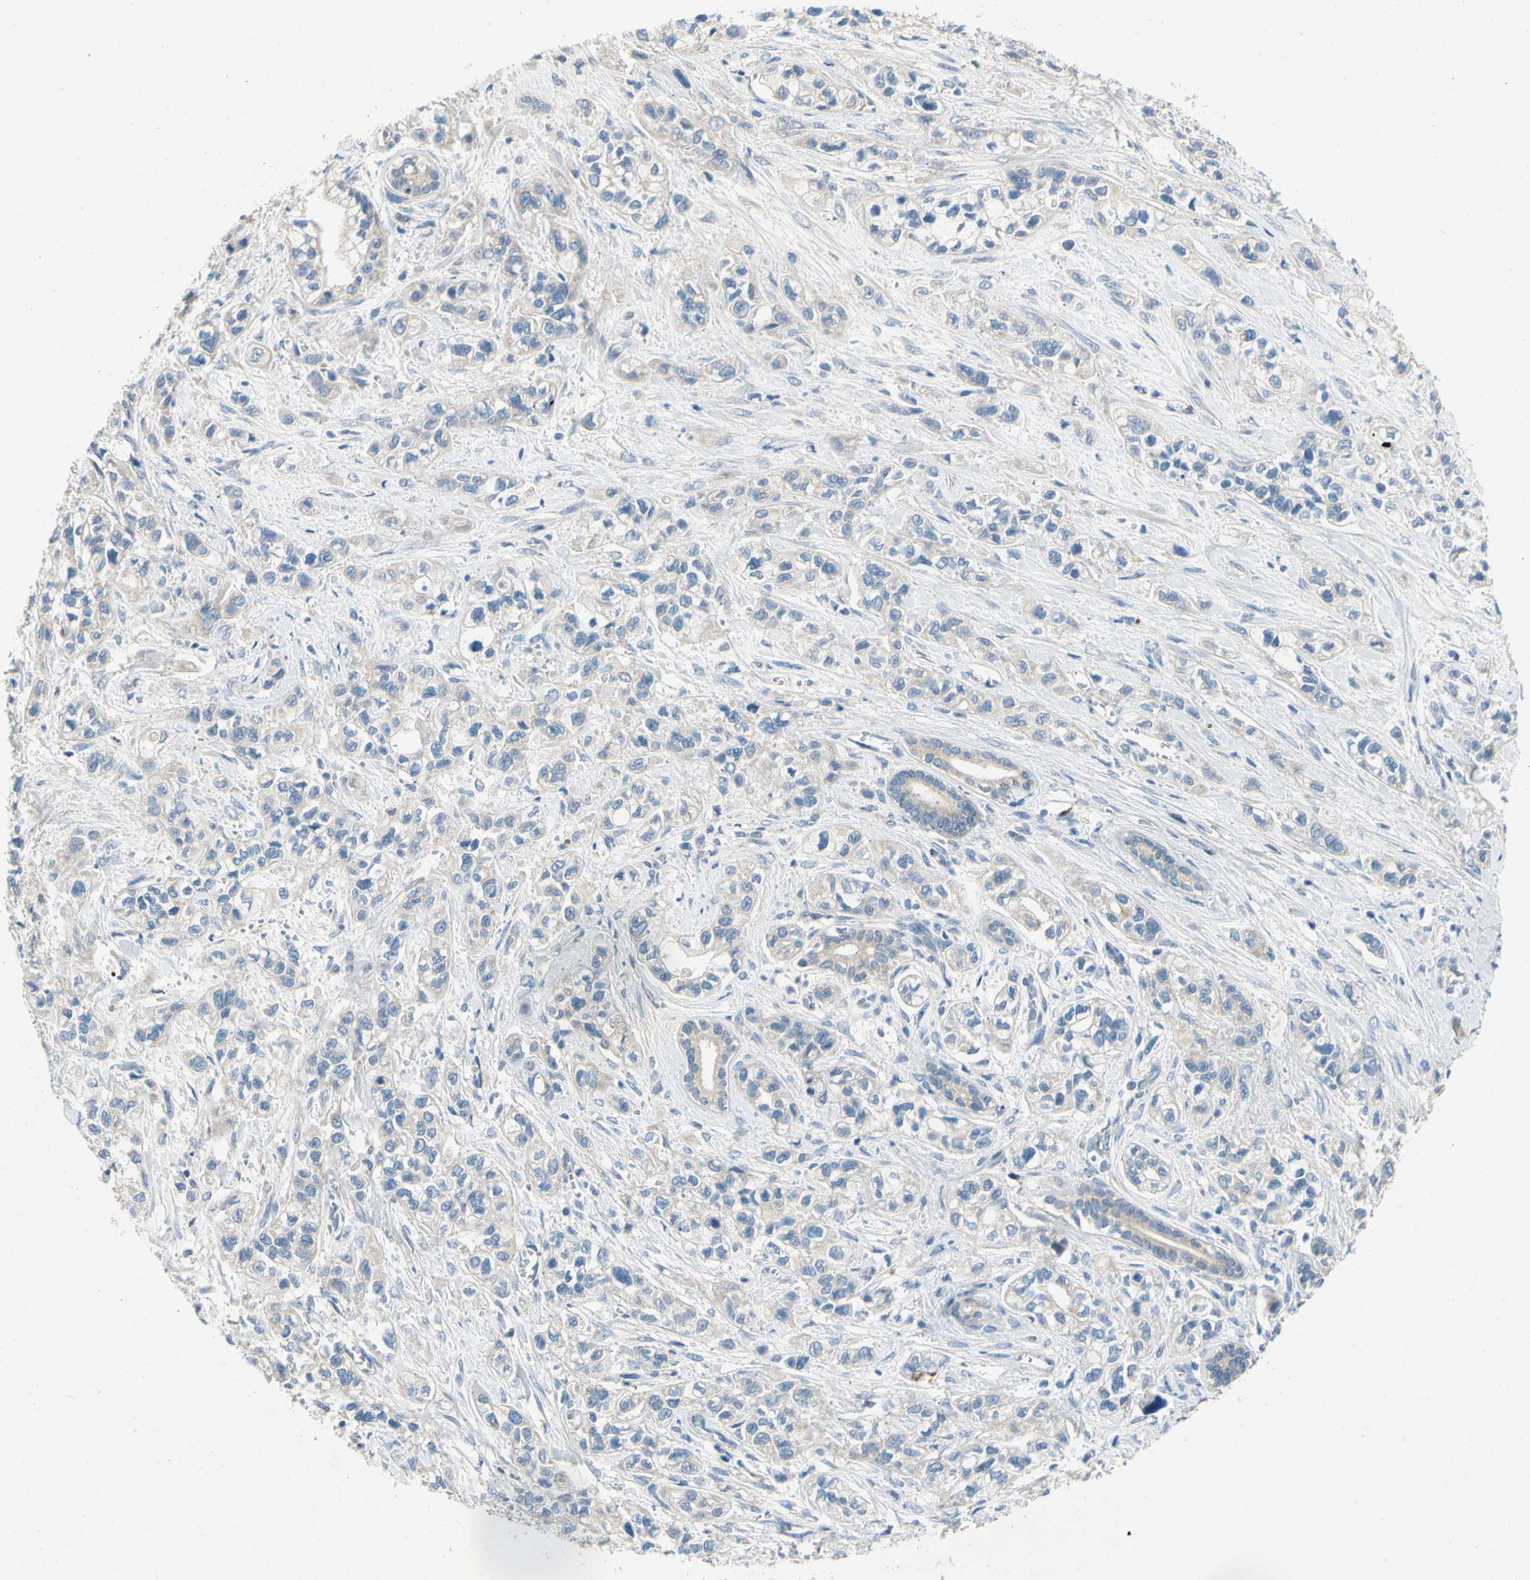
{"staining": {"intensity": "weak", "quantity": "<25%", "location": "cytoplasmic/membranous"}, "tissue": "pancreatic cancer", "cell_type": "Tumor cells", "image_type": "cancer", "snomed": [{"axis": "morphology", "description": "Adenocarcinoma, NOS"}, {"axis": "topography", "description": "Pancreas"}], "caption": "High magnification brightfield microscopy of pancreatic cancer (adenocarcinoma) stained with DAB (brown) and counterstained with hematoxylin (blue): tumor cells show no significant staining.", "gene": "KLHDC8B", "patient": {"sex": "male", "age": 74}}